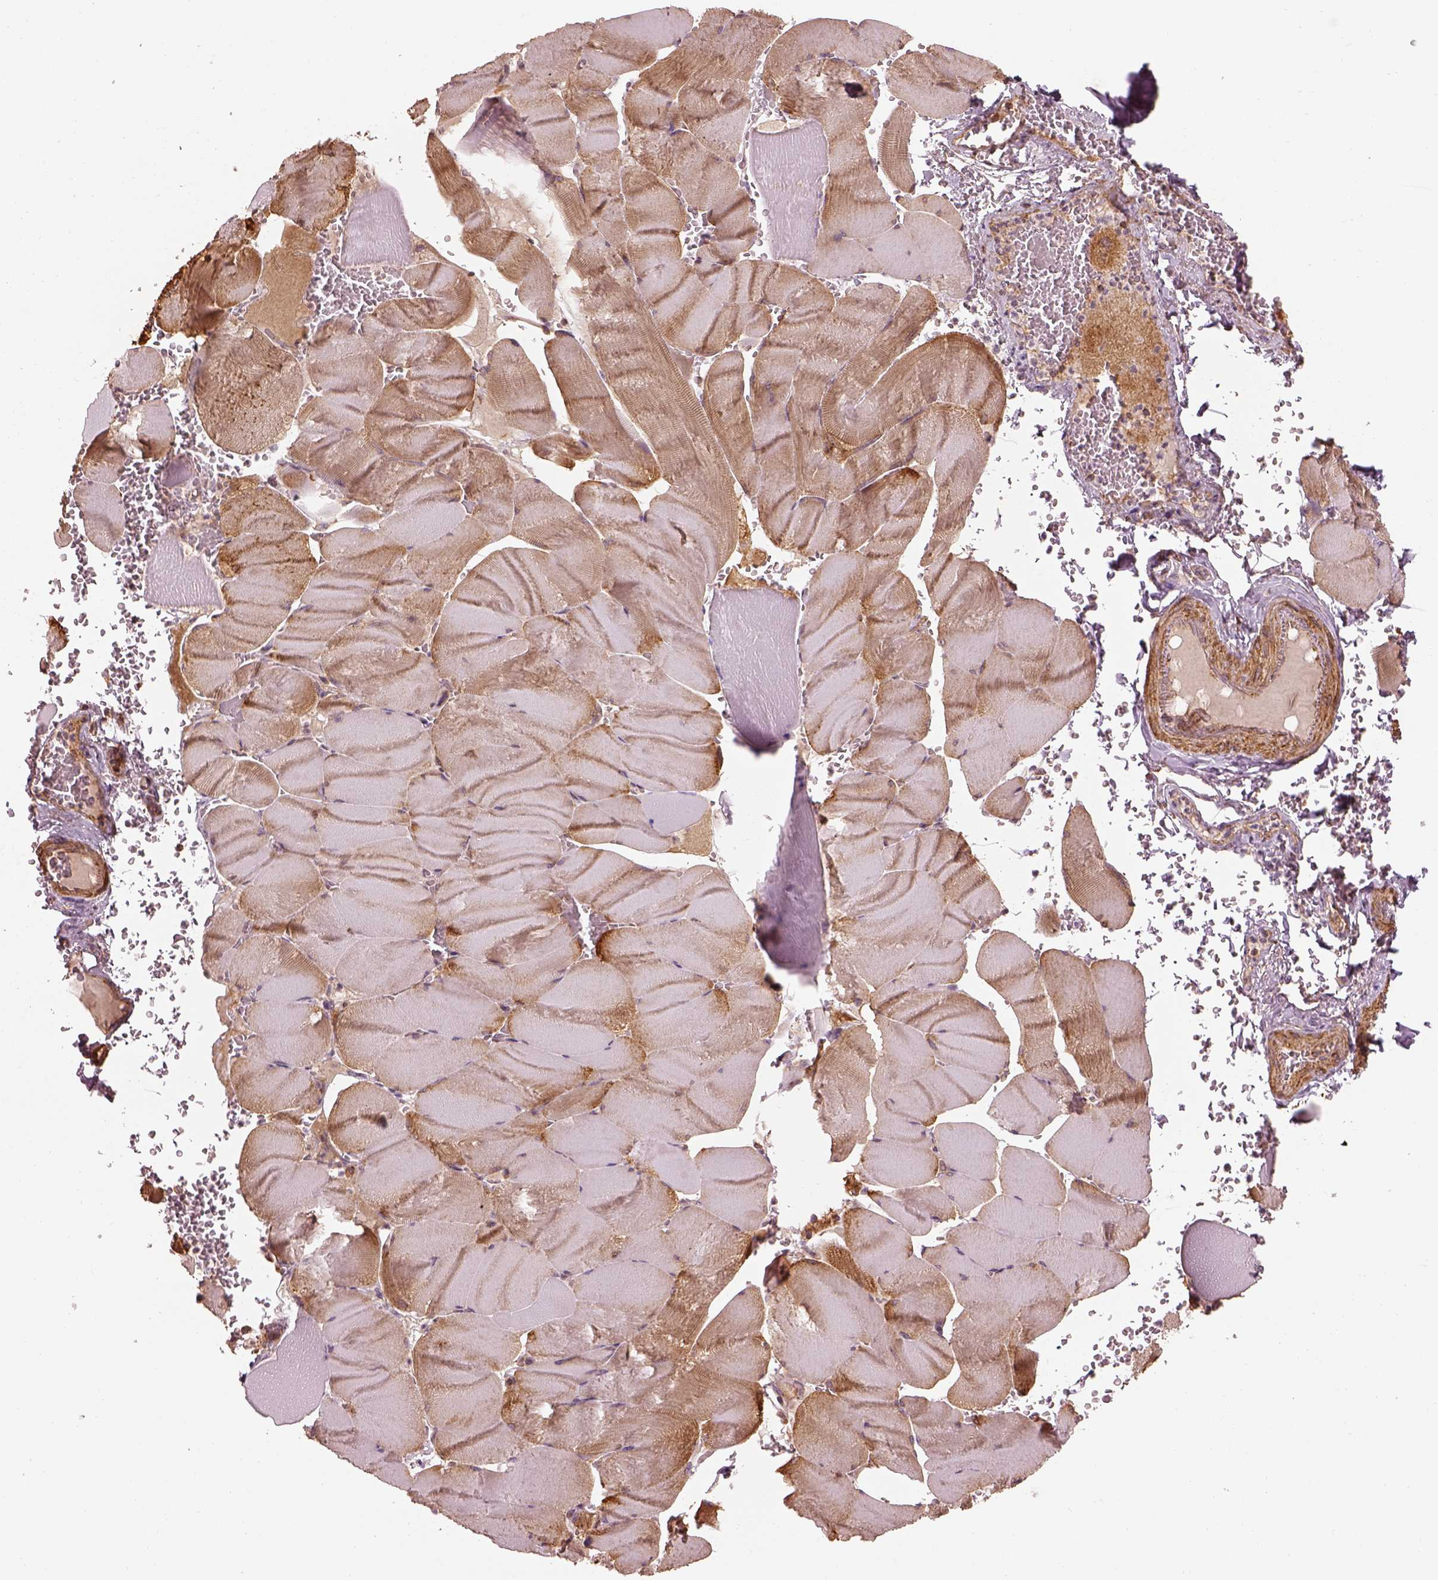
{"staining": {"intensity": "weak", "quantity": "25%-75%", "location": "cytoplasmic/membranous"}, "tissue": "skeletal muscle", "cell_type": "Myocytes", "image_type": "normal", "snomed": [{"axis": "morphology", "description": "Normal tissue, NOS"}, {"axis": "topography", "description": "Skeletal muscle"}], "caption": "High-magnification brightfield microscopy of unremarkable skeletal muscle stained with DAB (3,3'-diaminobenzidine) (brown) and counterstained with hematoxylin (blue). myocytes exhibit weak cytoplasmic/membranous expression is seen in about25%-75% of cells. The staining was performed using DAB (3,3'-diaminobenzidine), with brown indicating positive protein expression. Nuclei are stained blue with hematoxylin.", "gene": "LSM14A", "patient": {"sex": "male", "age": 56}}